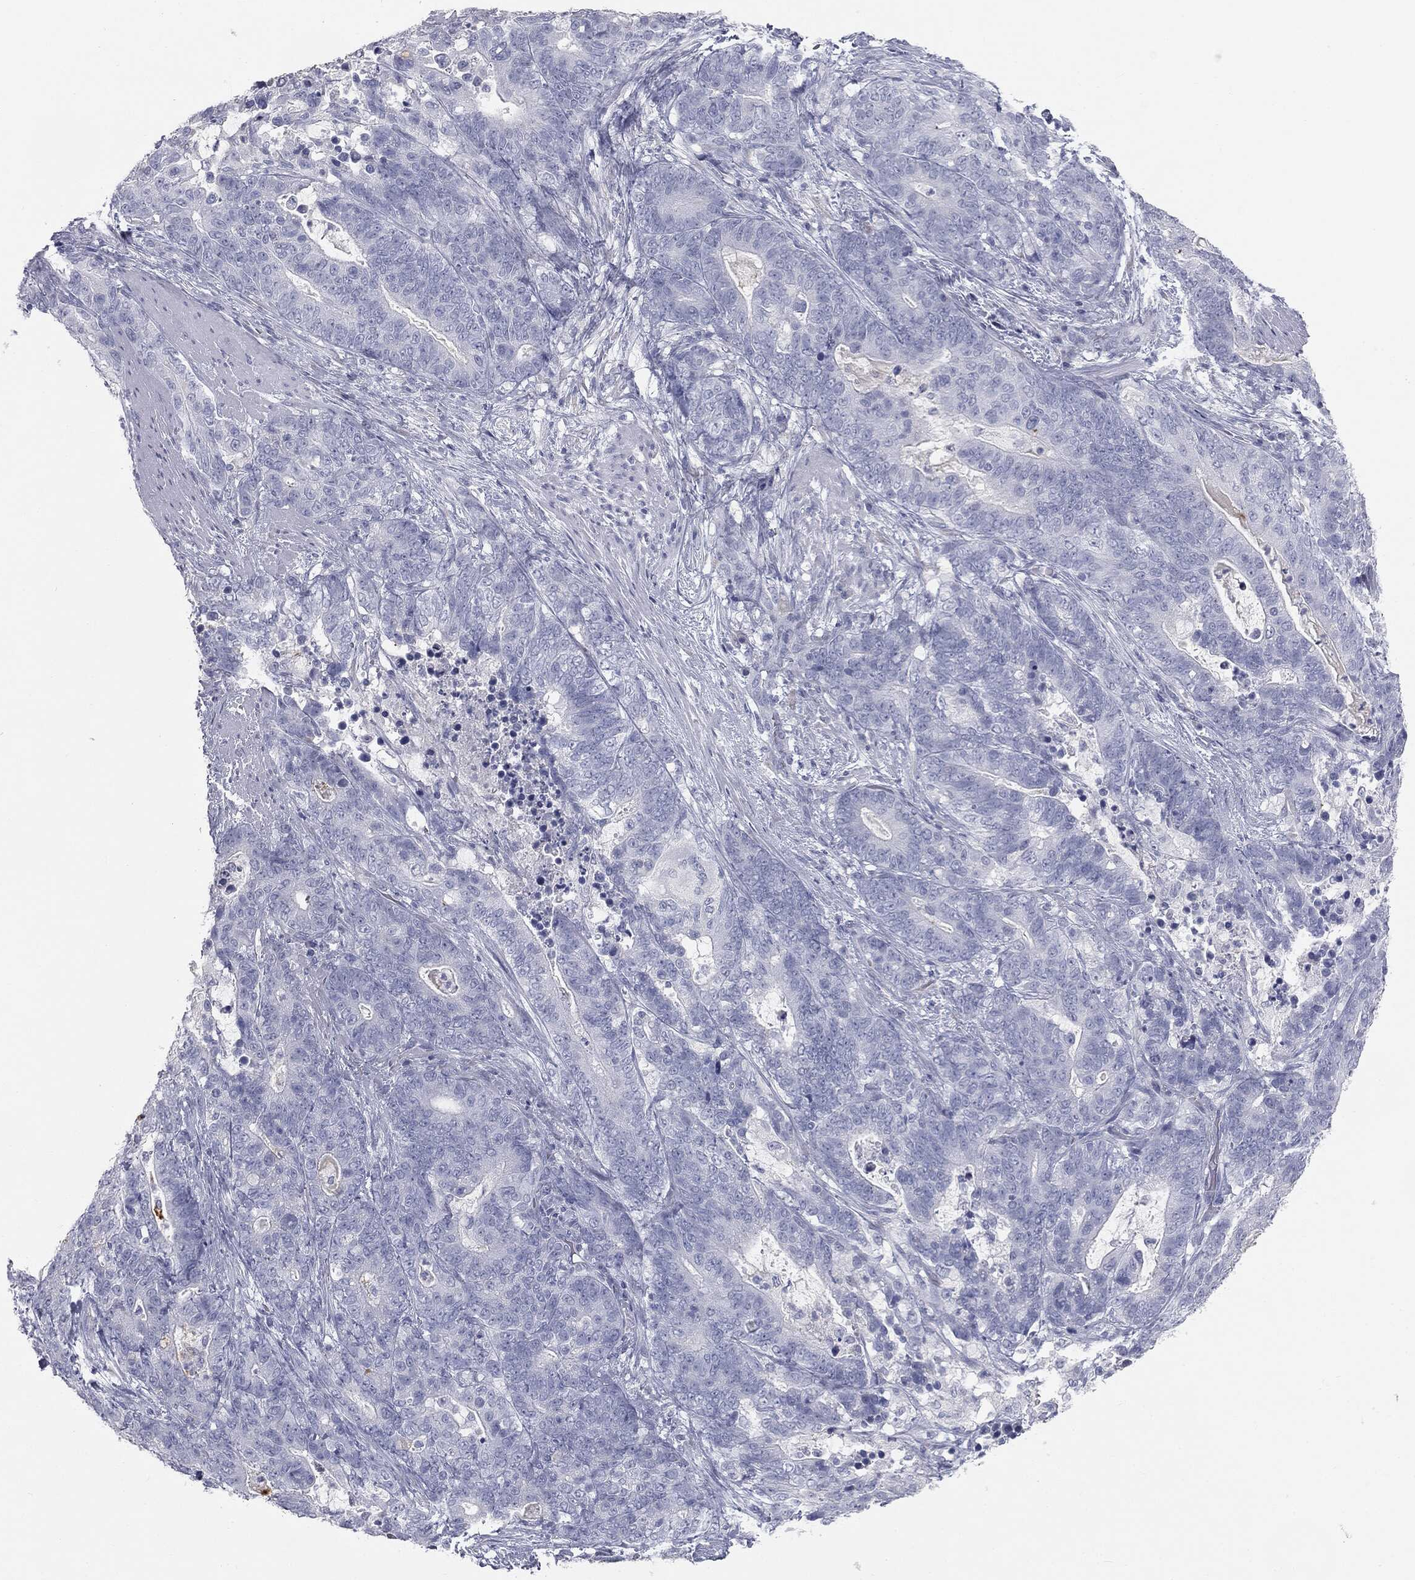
{"staining": {"intensity": "negative", "quantity": "none", "location": "none"}, "tissue": "stomach cancer", "cell_type": "Tumor cells", "image_type": "cancer", "snomed": [{"axis": "morphology", "description": "Normal tissue, NOS"}, {"axis": "morphology", "description": "Adenocarcinoma, NOS"}, {"axis": "topography", "description": "Stomach"}], "caption": "The immunohistochemistry photomicrograph has no significant staining in tumor cells of stomach adenocarcinoma tissue.", "gene": "MUC5AC", "patient": {"sex": "female", "age": 64}}